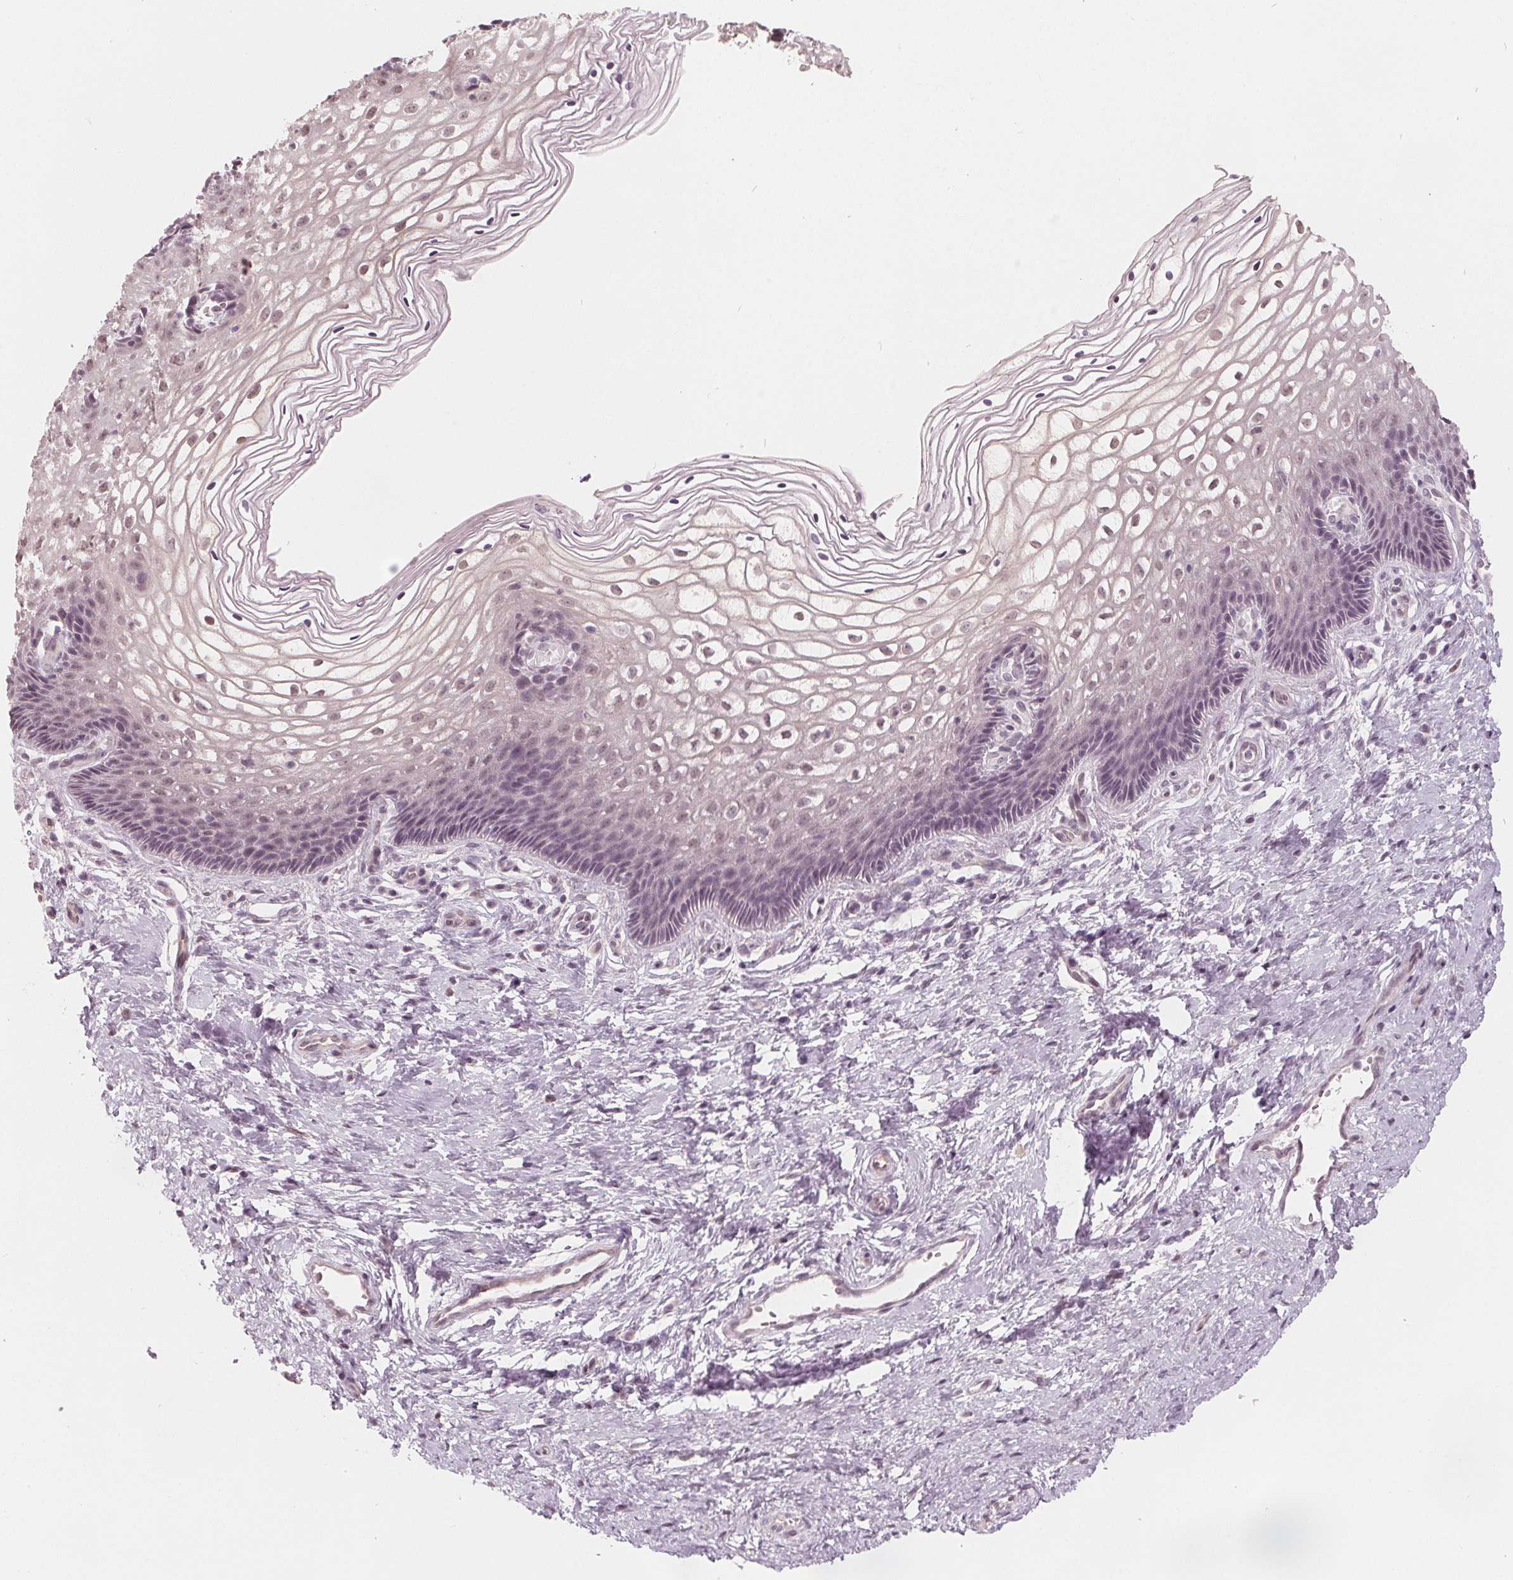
{"staining": {"intensity": "moderate", "quantity": ">75%", "location": "nuclear"}, "tissue": "cervix", "cell_type": "Glandular cells", "image_type": "normal", "snomed": [{"axis": "morphology", "description": "Normal tissue, NOS"}, {"axis": "topography", "description": "Cervix"}], "caption": "Immunohistochemistry (IHC) (DAB) staining of benign cervix exhibits moderate nuclear protein staining in approximately >75% of glandular cells.", "gene": "NUP210L", "patient": {"sex": "female", "age": 34}}